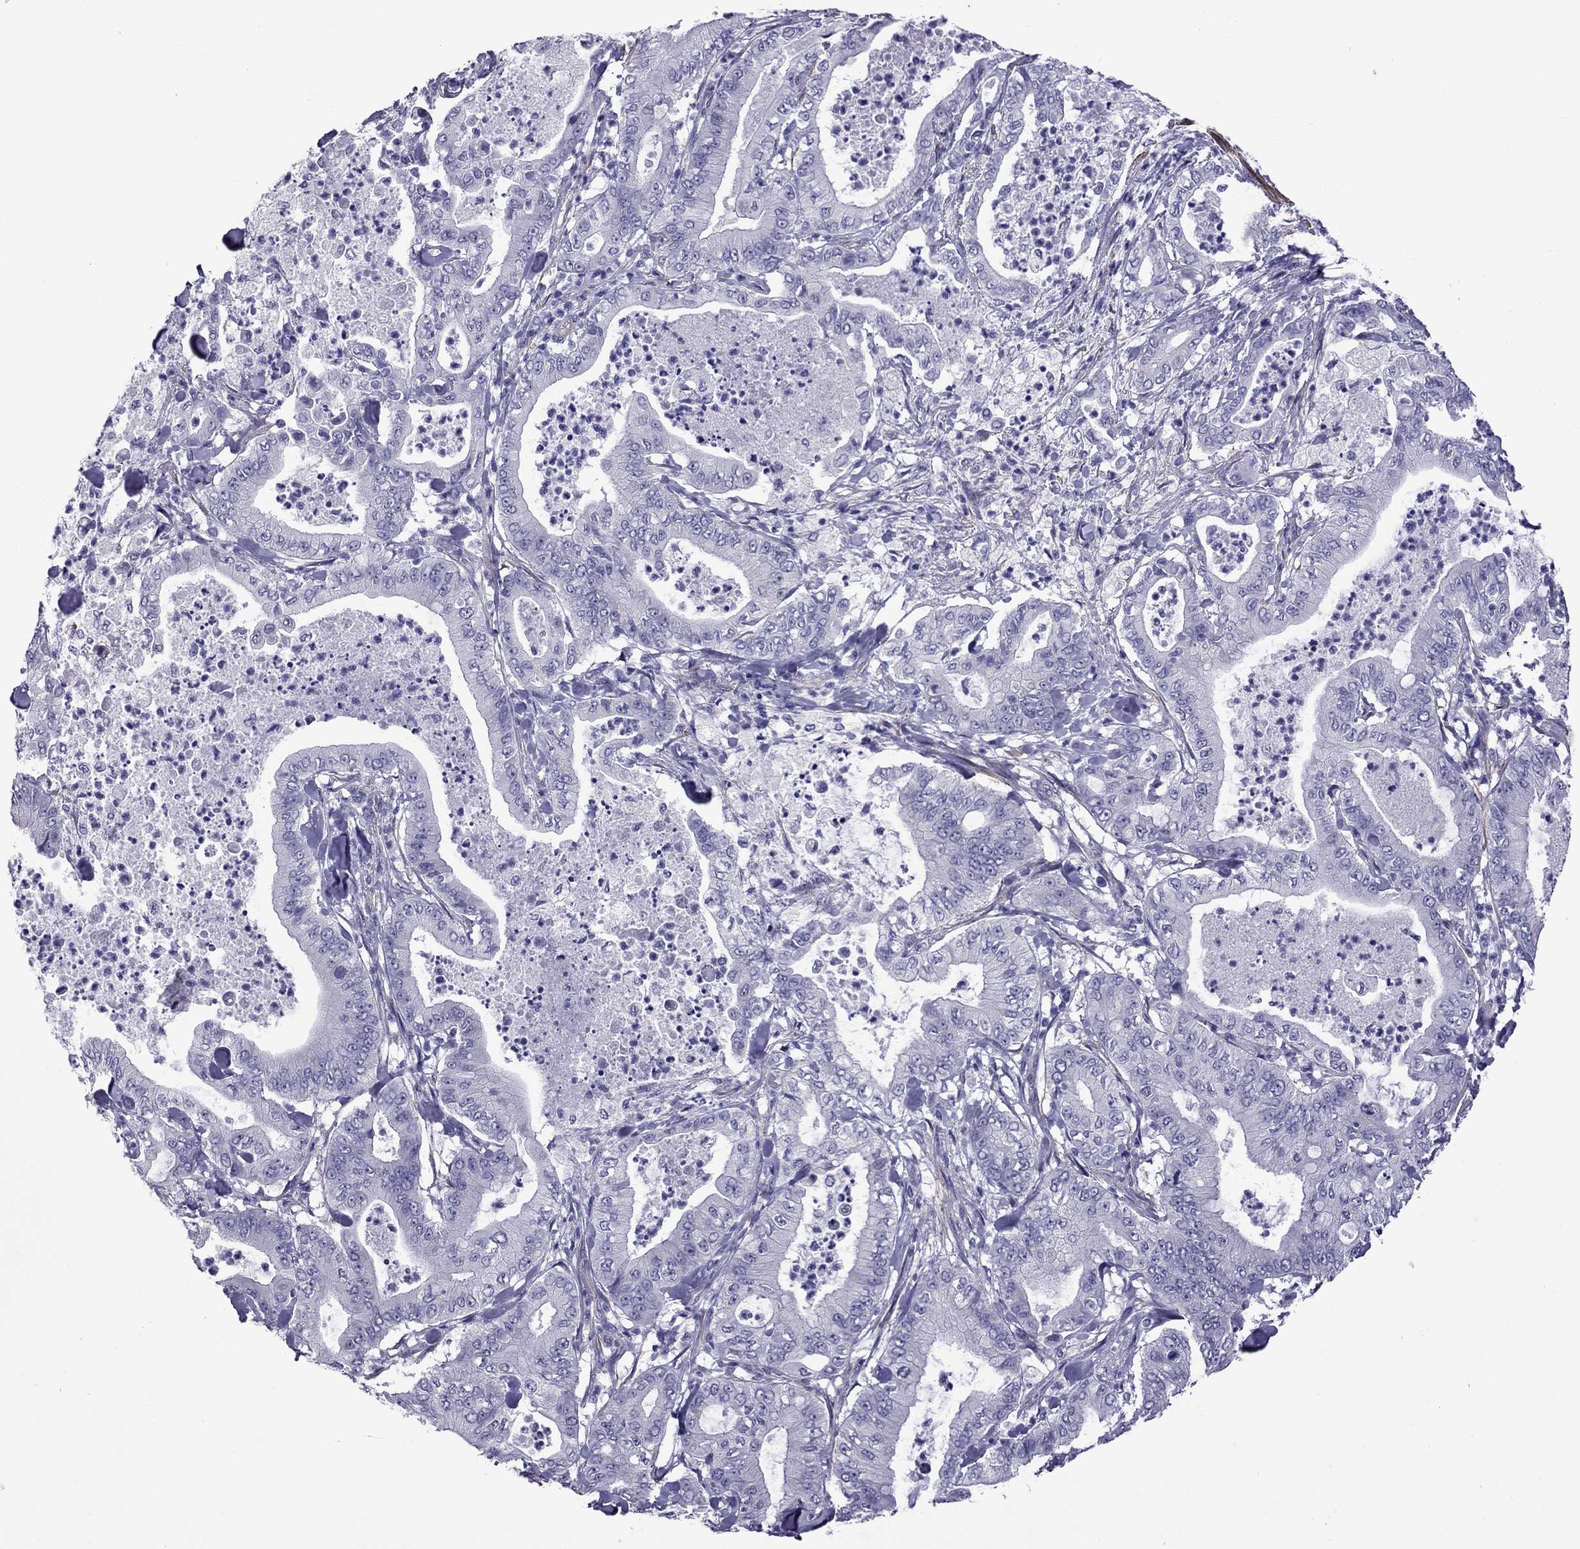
{"staining": {"intensity": "negative", "quantity": "none", "location": "none"}, "tissue": "pancreatic cancer", "cell_type": "Tumor cells", "image_type": "cancer", "snomed": [{"axis": "morphology", "description": "Adenocarcinoma, NOS"}, {"axis": "topography", "description": "Pancreas"}], "caption": "Tumor cells are negative for brown protein staining in pancreatic cancer.", "gene": "CHRNA5", "patient": {"sex": "male", "age": 71}}